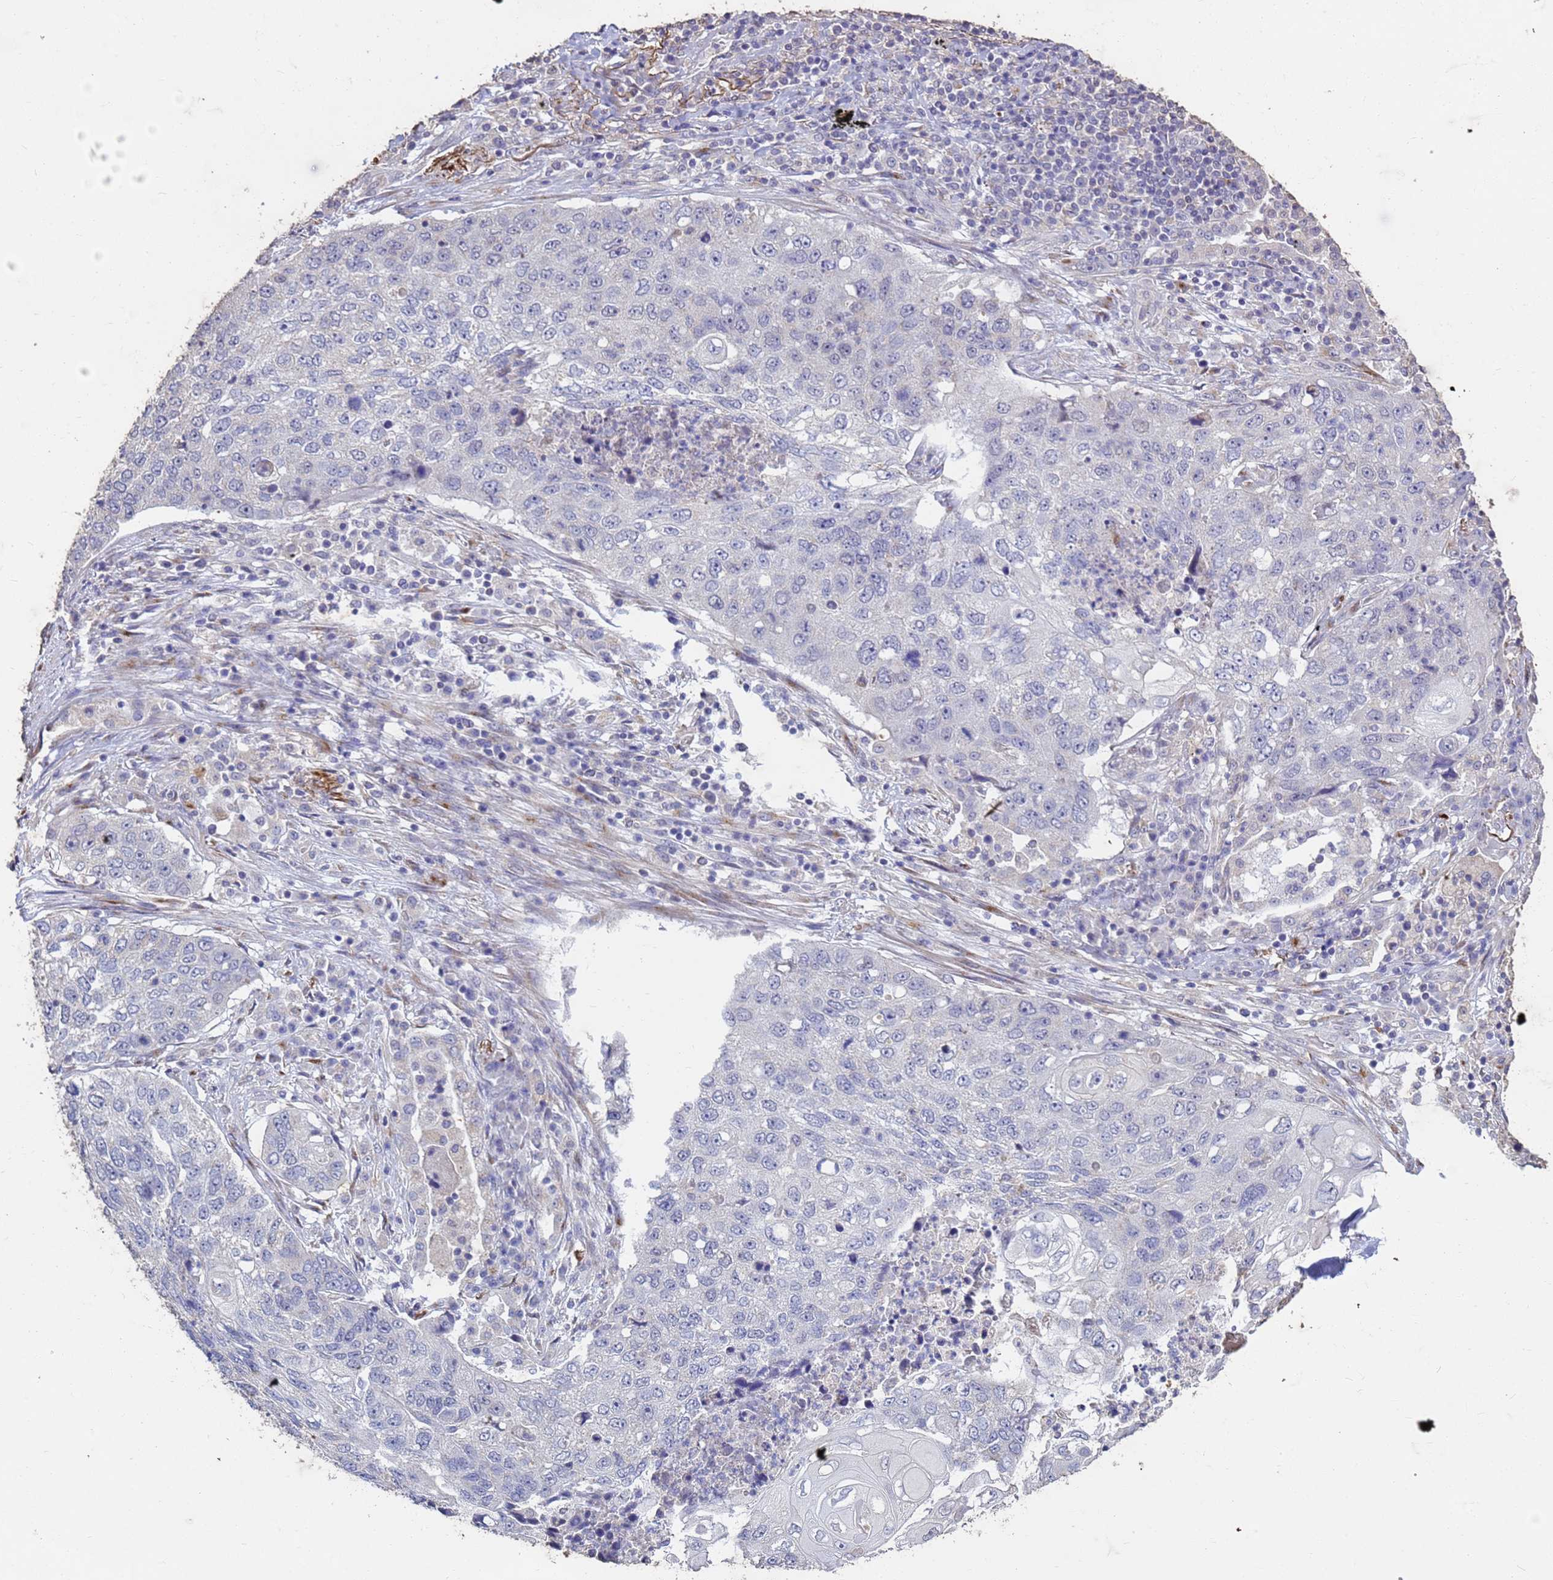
{"staining": {"intensity": "negative", "quantity": "none", "location": "none"}, "tissue": "lung cancer", "cell_type": "Tumor cells", "image_type": "cancer", "snomed": [{"axis": "morphology", "description": "Squamous cell carcinoma, NOS"}, {"axis": "topography", "description": "Lung"}], "caption": "Immunohistochemistry image of lung cancer stained for a protein (brown), which displays no expression in tumor cells. (Brightfield microscopy of DAB (3,3'-diaminobenzidine) immunohistochemistry (IHC) at high magnification).", "gene": "SLC25A15", "patient": {"sex": "female", "age": 63}}